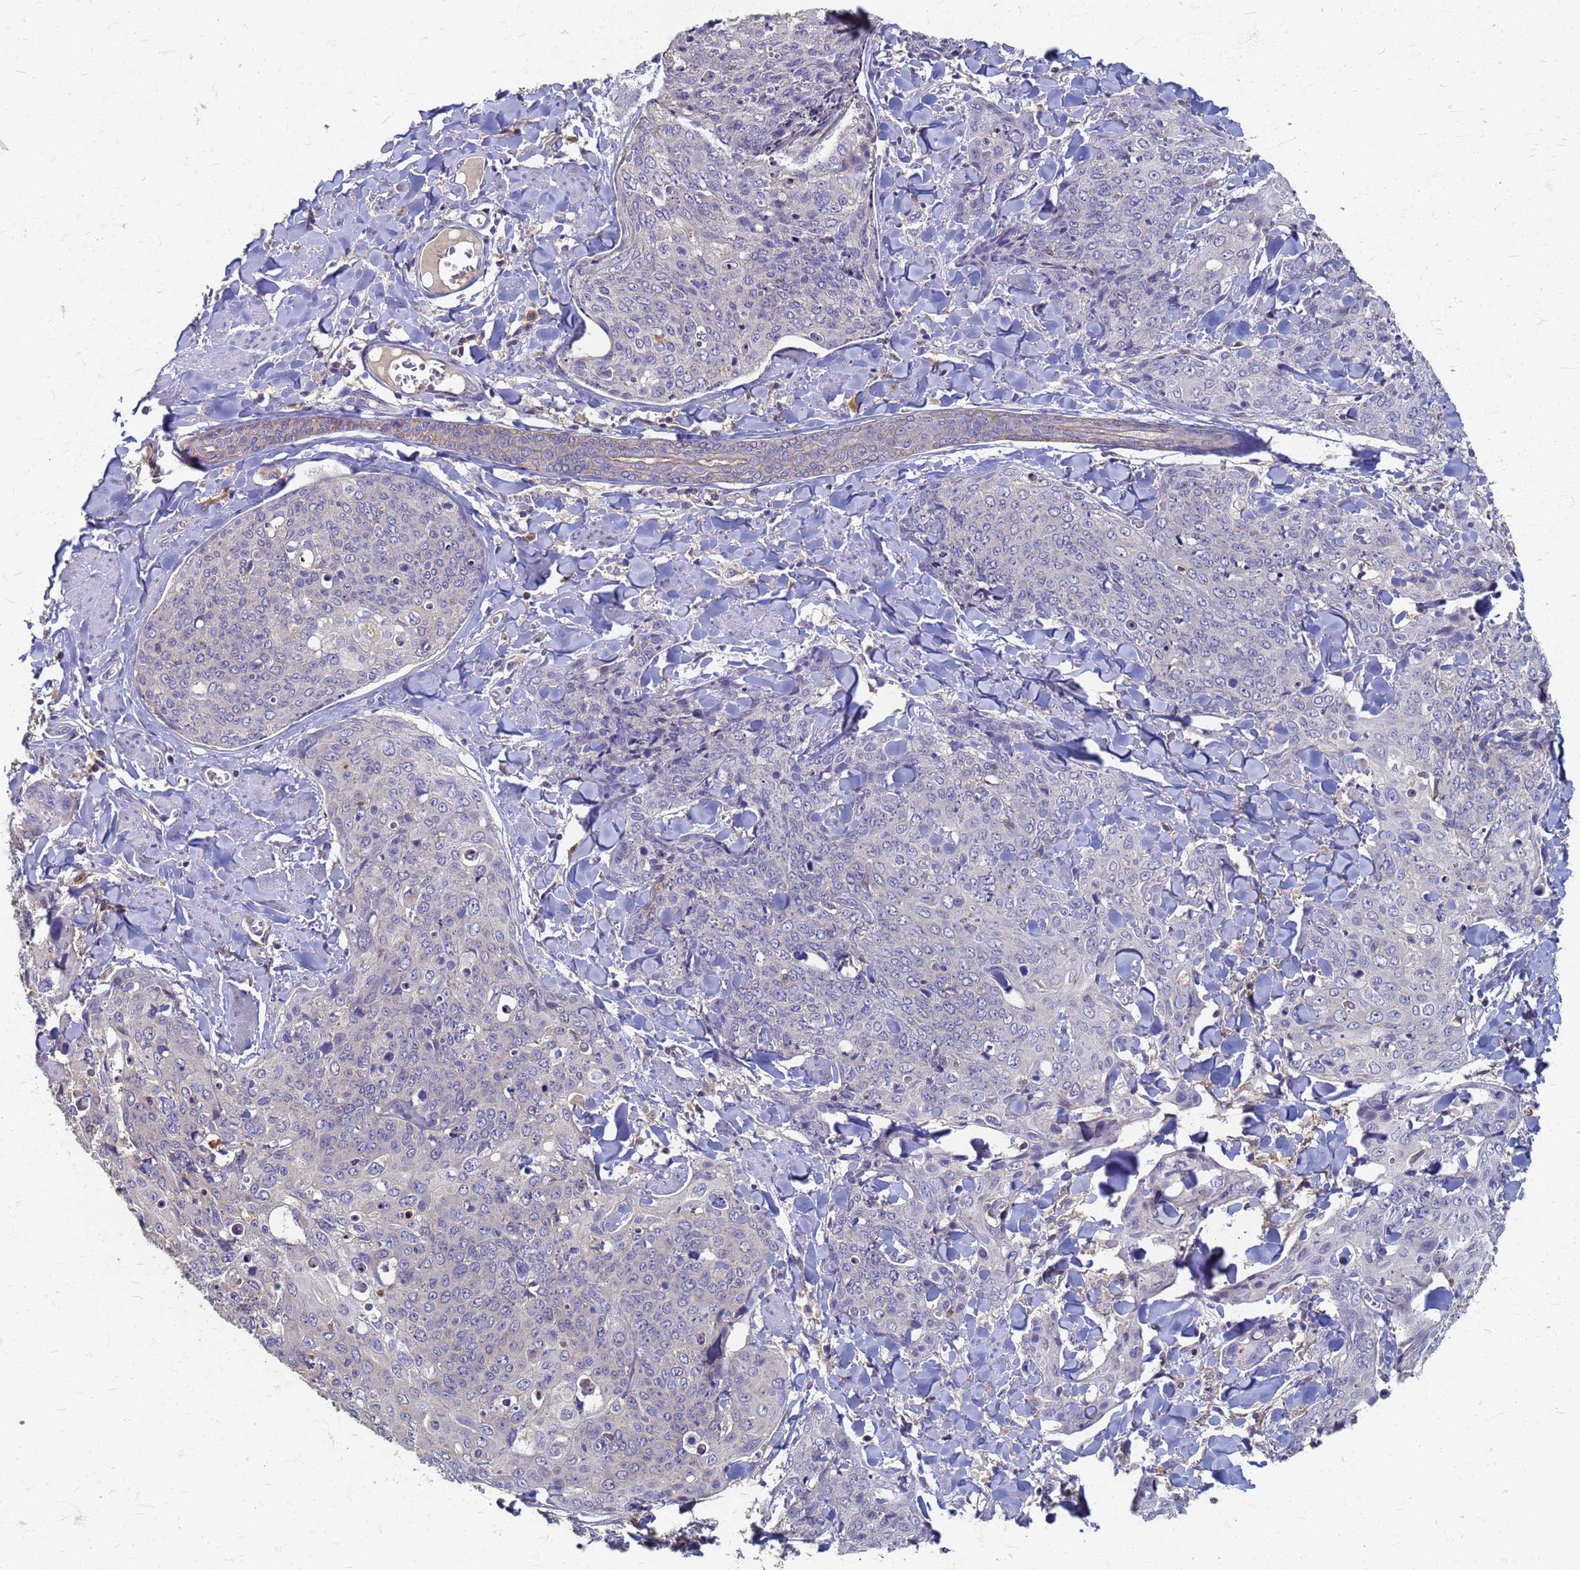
{"staining": {"intensity": "negative", "quantity": "none", "location": "none"}, "tissue": "skin cancer", "cell_type": "Tumor cells", "image_type": "cancer", "snomed": [{"axis": "morphology", "description": "Squamous cell carcinoma, NOS"}, {"axis": "topography", "description": "Skin"}, {"axis": "topography", "description": "Vulva"}], "caption": "DAB (3,3'-diaminobenzidine) immunohistochemical staining of human skin cancer (squamous cell carcinoma) shows no significant staining in tumor cells.", "gene": "KRCC1", "patient": {"sex": "female", "age": 85}}